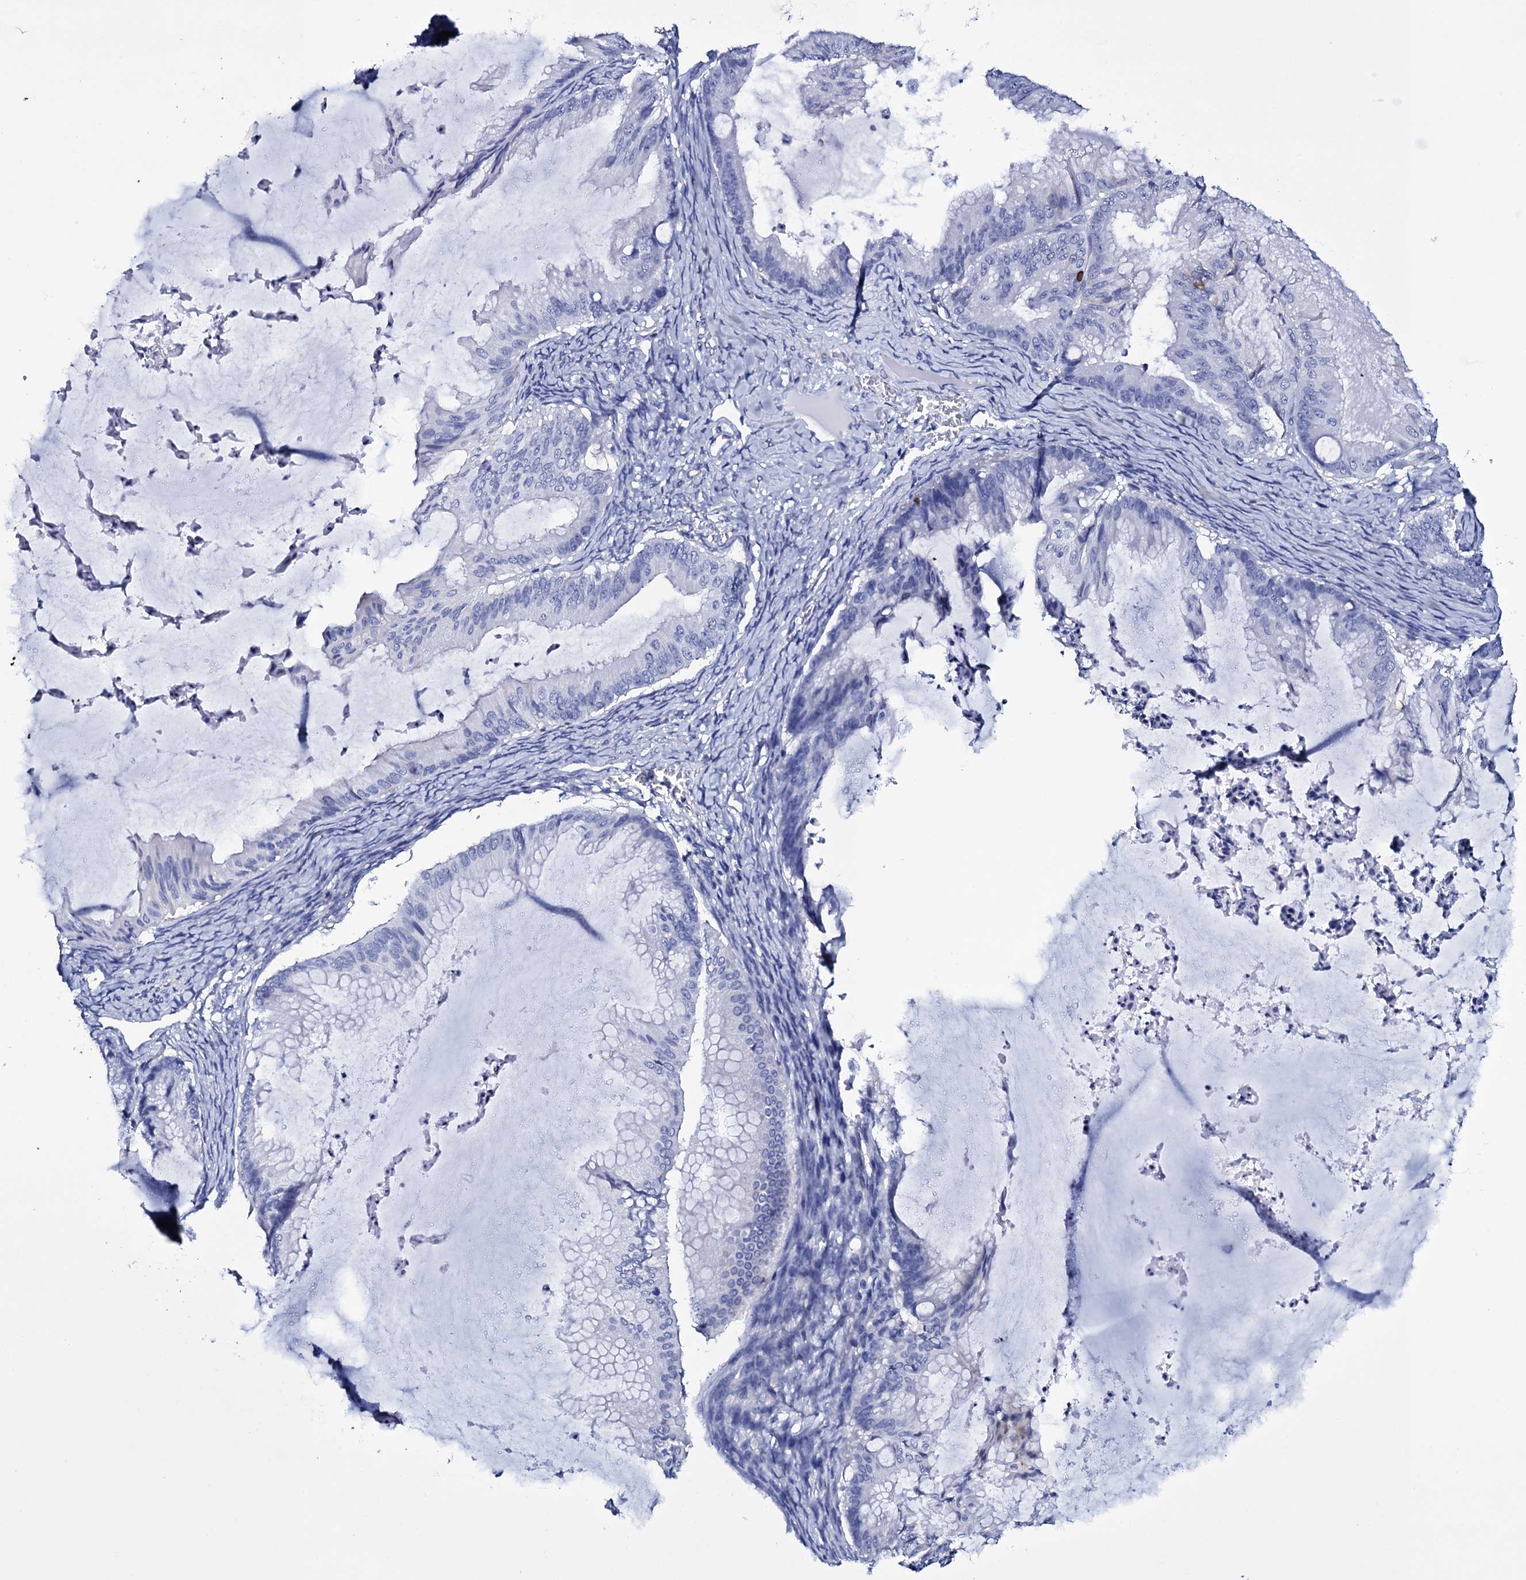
{"staining": {"intensity": "negative", "quantity": "none", "location": "none"}, "tissue": "ovarian cancer", "cell_type": "Tumor cells", "image_type": "cancer", "snomed": [{"axis": "morphology", "description": "Cystadenocarcinoma, mucinous, NOS"}, {"axis": "topography", "description": "Ovary"}], "caption": "An immunohistochemistry (IHC) histopathology image of ovarian mucinous cystadenocarcinoma is shown. There is no staining in tumor cells of ovarian mucinous cystadenocarcinoma. (Immunohistochemistry (ihc), brightfield microscopy, high magnification).", "gene": "ITPRID2", "patient": {"sex": "female", "age": 71}}